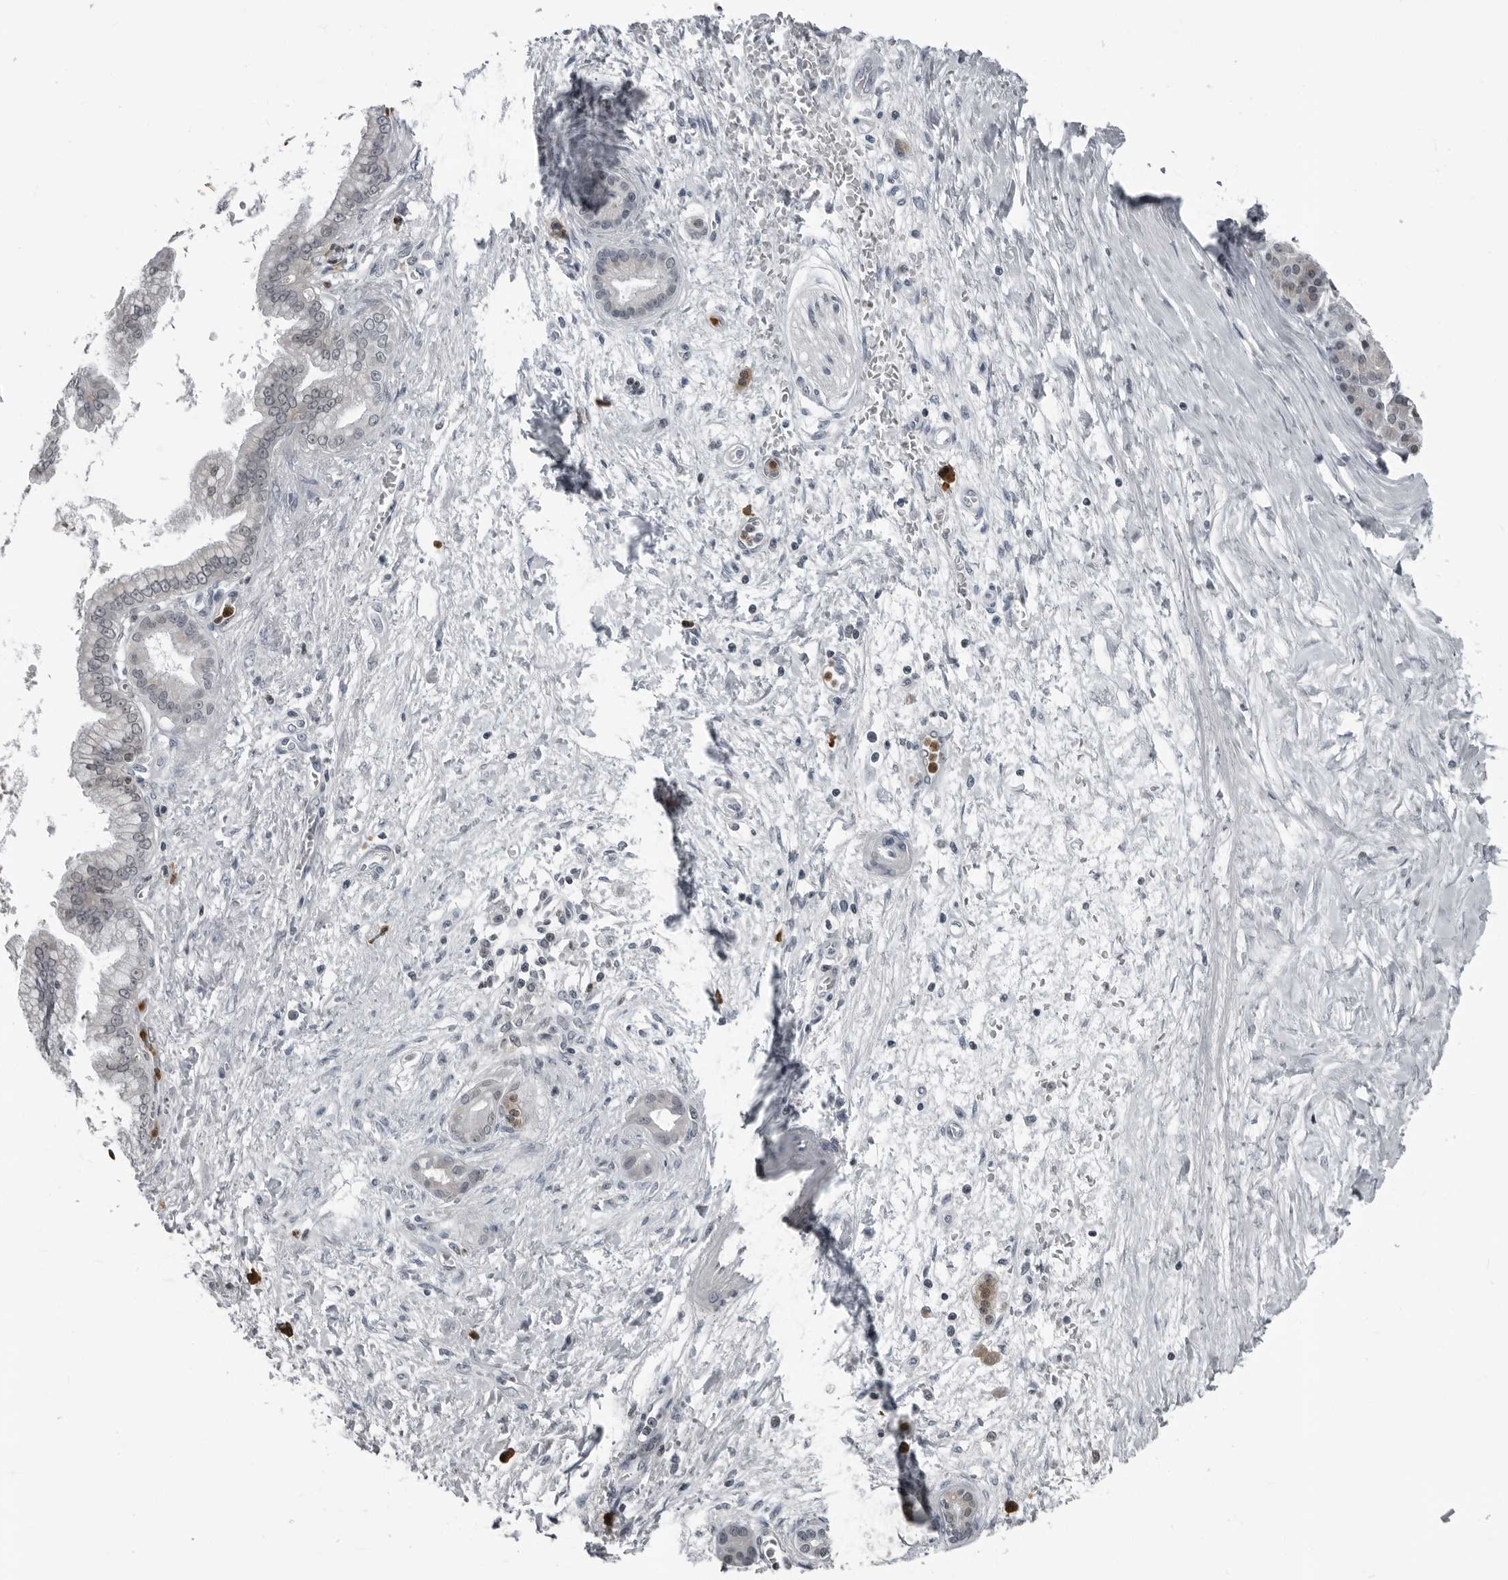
{"staining": {"intensity": "weak", "quantity": "25%-75%", "location": "nuclear"}, "tissue": "pancreatic cancer", "cell_type": "Tumor cells", "image_type": "cancer", "snomed": [{"axis": "morphology", "description": "Adenocarcinoma, NOS"}, {"axis": "topography", "description": "Pancreas"}], "caption": "Brown immunohistochemical staining in human pancreatic cancer (adenocarcinoma) shows weak nuclear expression in approximately 25%-75% of tumor cells. Nuclei are stained in blue.", "gene": "RTCA", "patient": {"sex": "male", "age": 59}}